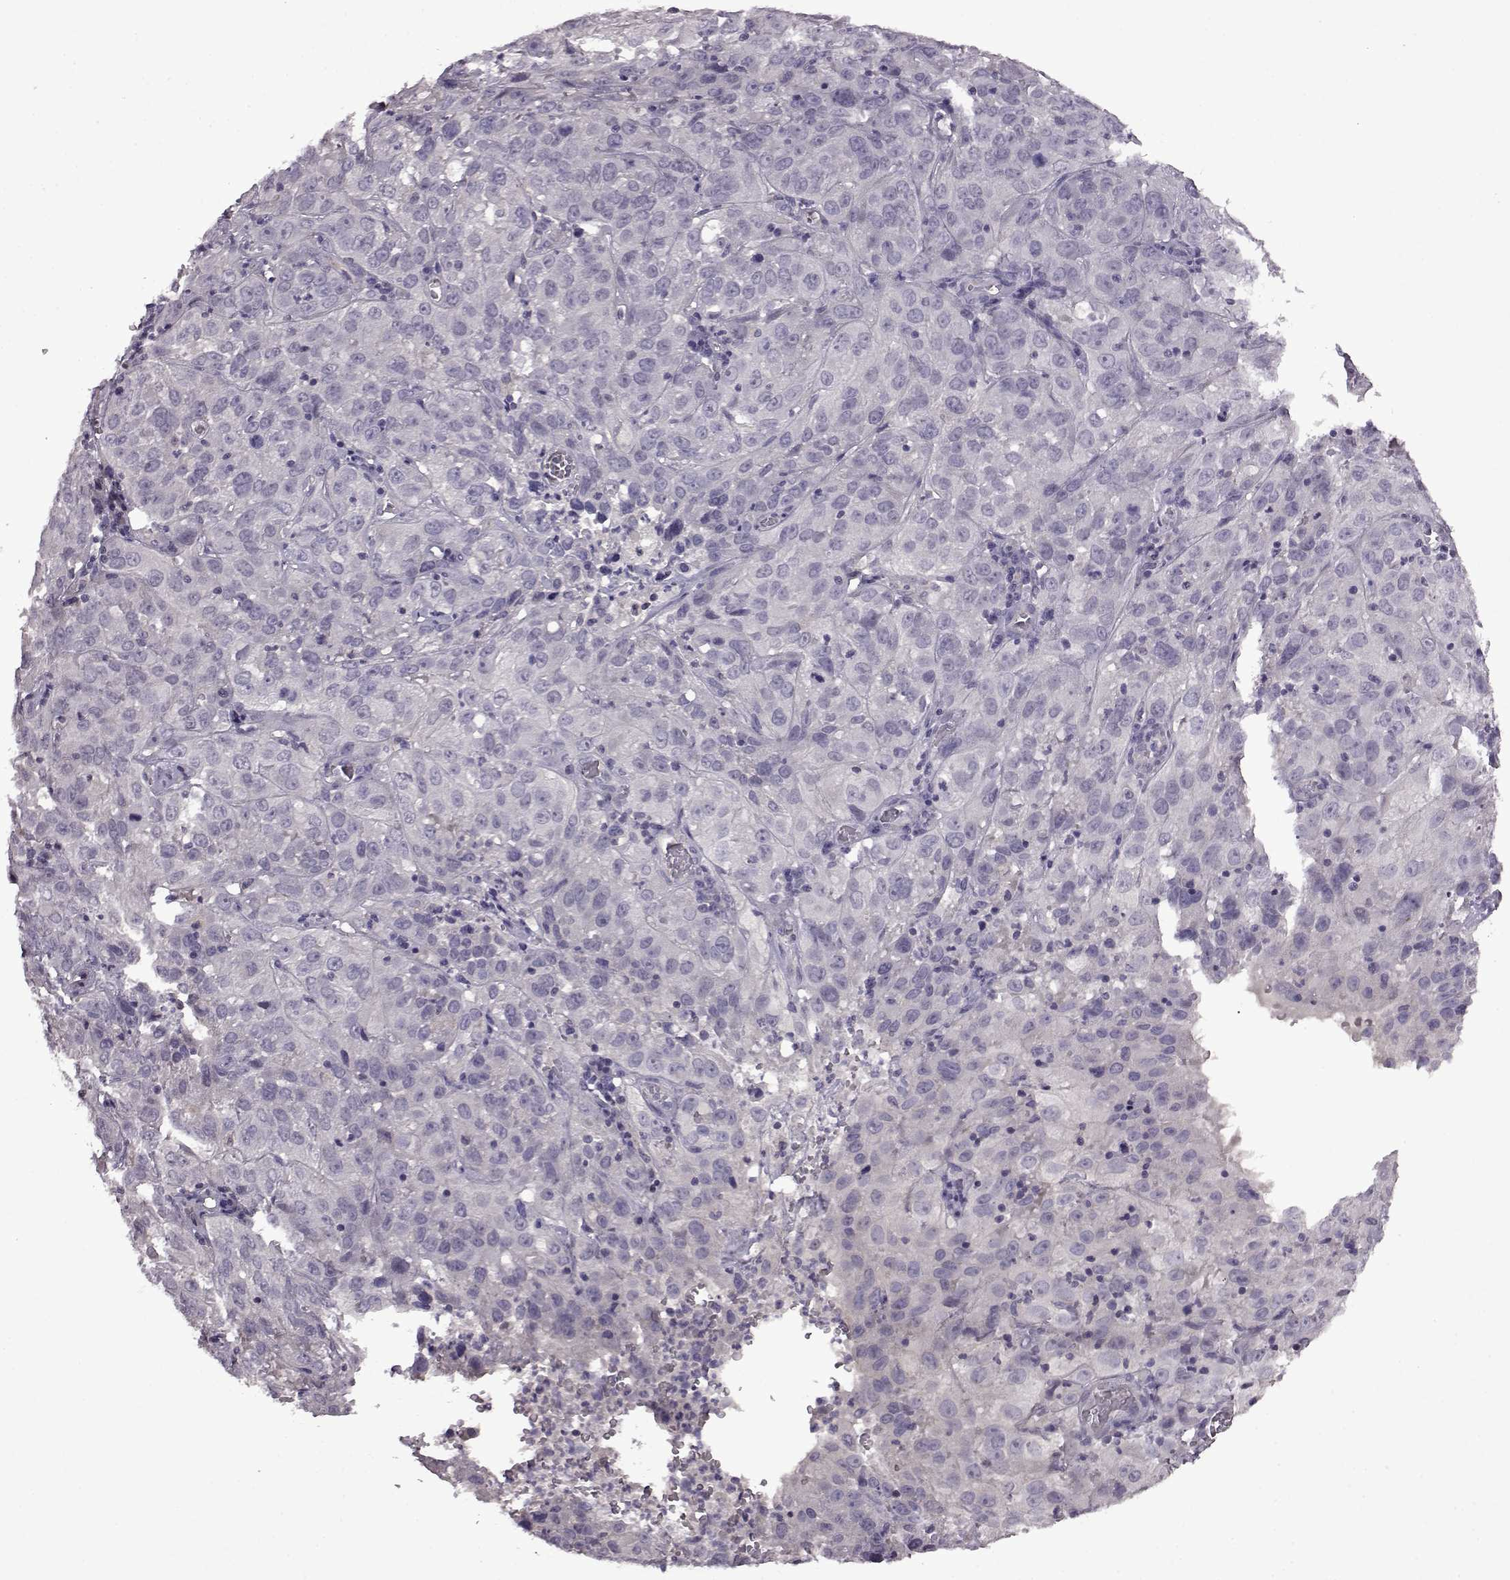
{"staining": {"intensity": "negative", "quantity": "none", "location": "none"}, "tissue": "cervical cancer", "cell_type": "Tumor cells", "image_type": "cancer", "snomed": [{"axis": "morphology", "description": "Squamous cell carcinoma, NOS"}, {"axis": "topography", "description": "Cervix"}], "caption": "Immunohistochemistry (IHC) of human cervical squamous cell carcinoma exhibits no staining in tumor cells.", "gene": "EDDM3B", "patient": {"sex": "female", "age": 32}}